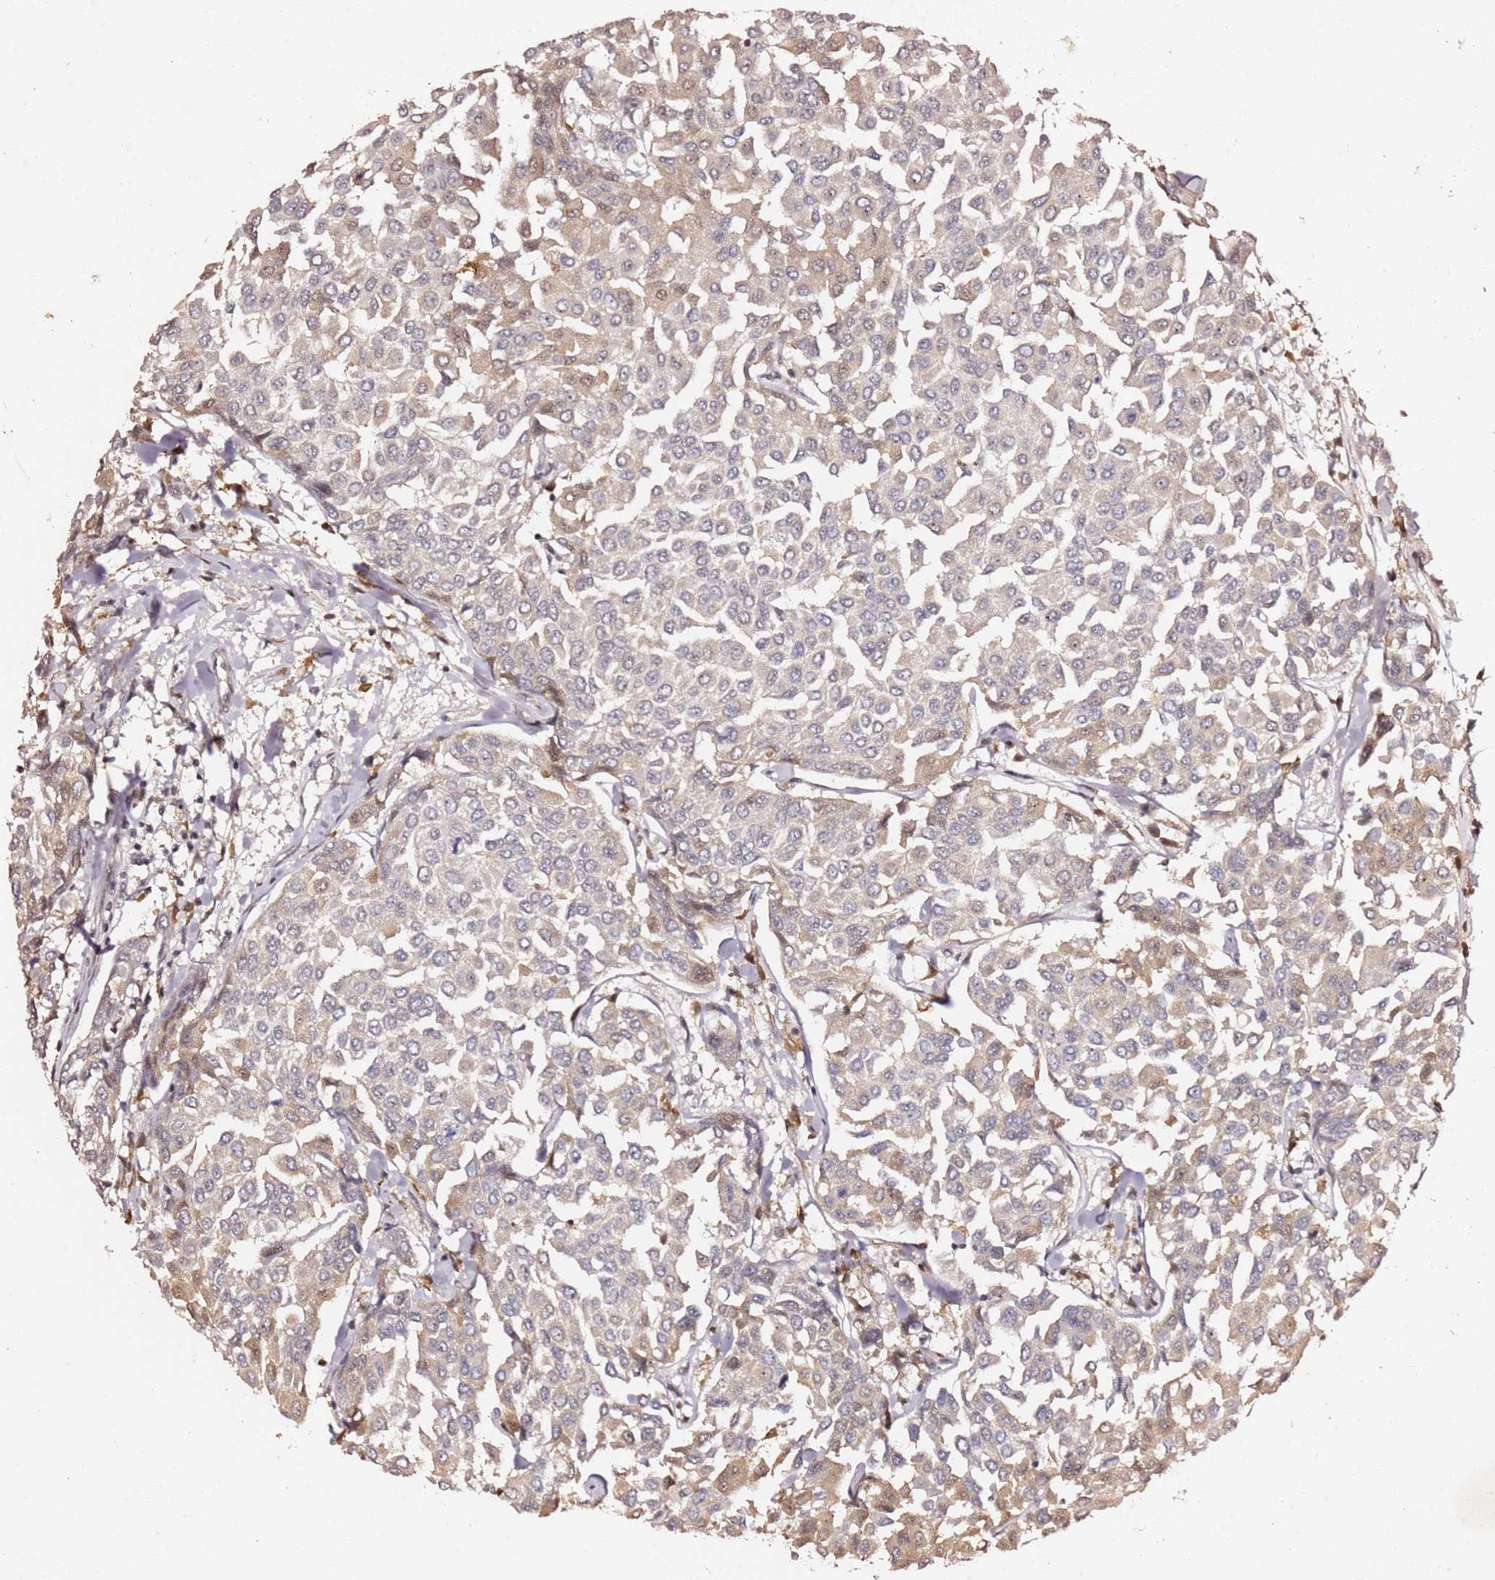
{"staining": {"intensity": "weak", "quantity": ">75%", "location": "cytoplasmic/membranous"}, "tissue": "breast cancer", "cell_type": "Tumor cells", "image_type": "cancer", "snomed": [{"axis": "morphology", "description": "Duct carcinoma"}, {"axis": "topography", "description": "Breast"}], "caption": "Immunohistochemical staining of infiltrating ductal carcinoma (breast) exhibits weak cytoplasmic/membranous protein positivity in approximately >75% of tumor cells.", "gene": "FCF1", "patient": {"sex": "female", "age": 55}}